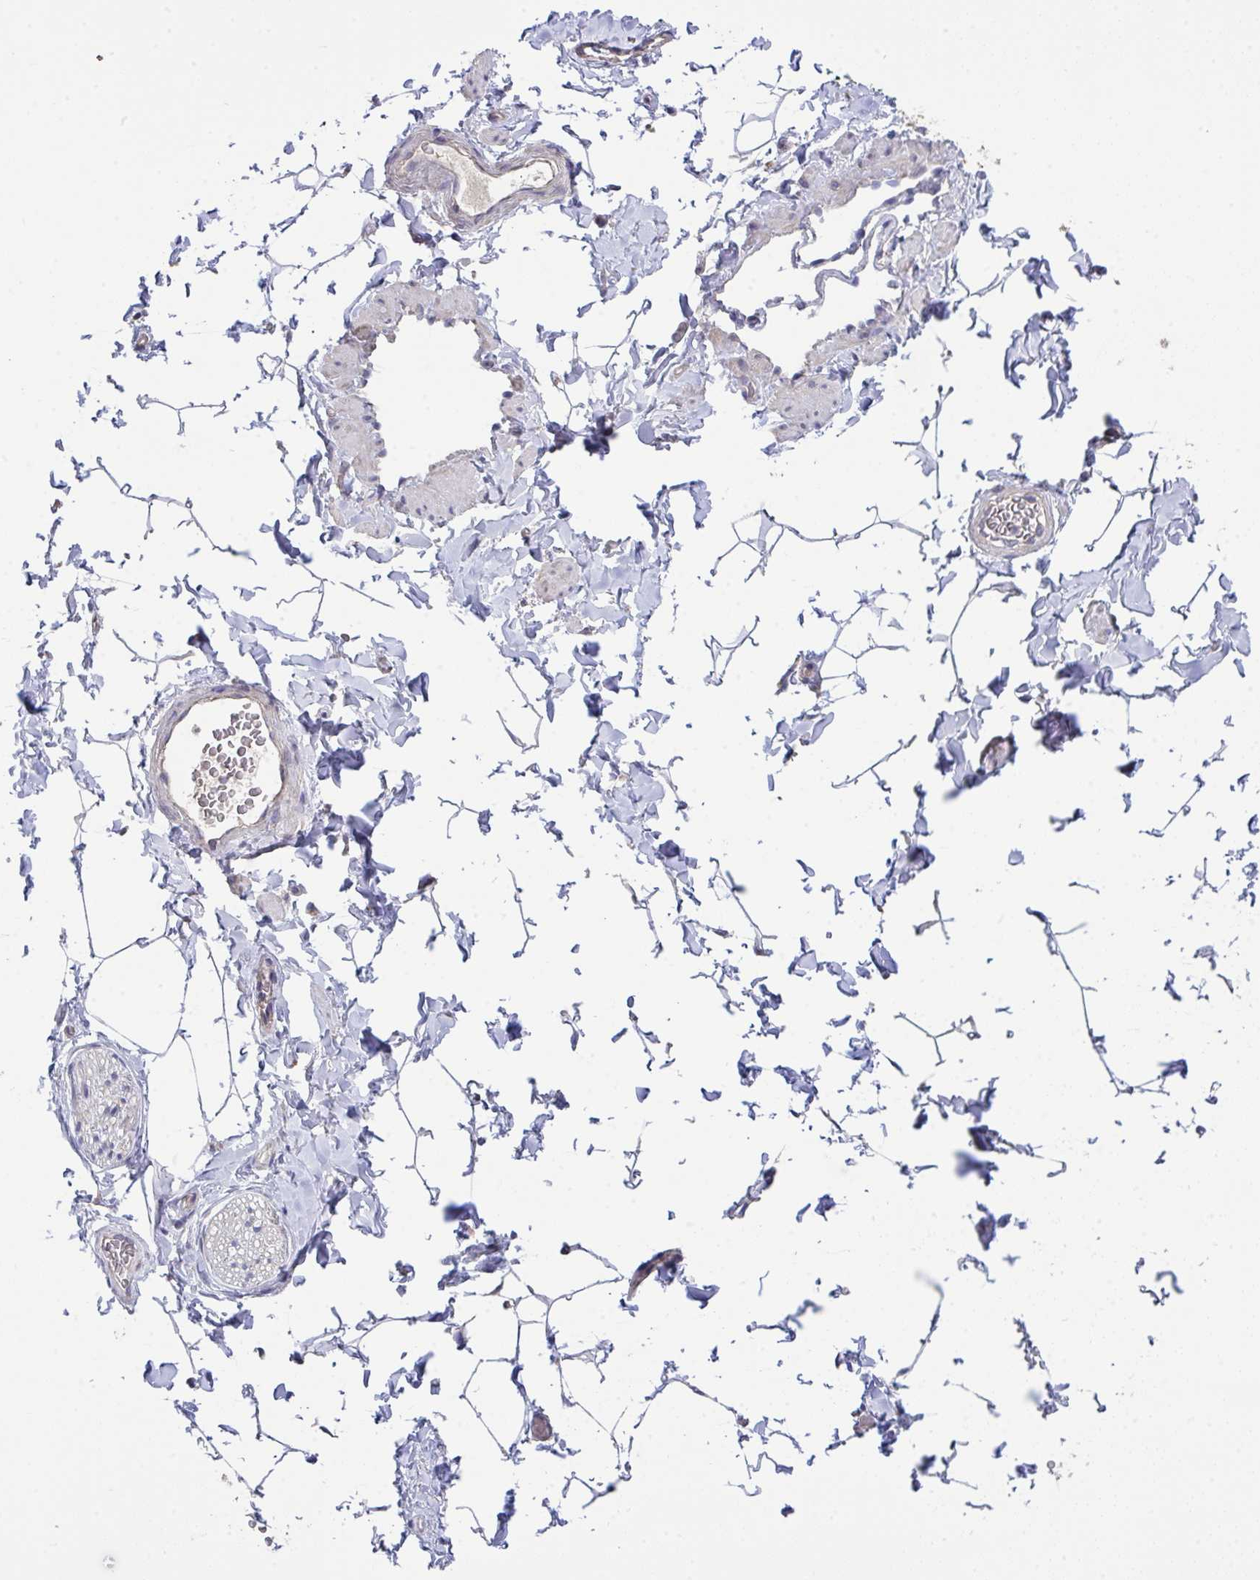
{"staining": {"intensity": "negative", "quantity": "none", "location": "none"}, "tissue": "adipose tissue", "cell_type": "Adipocytes", "image_type": "normal", "snomed": [{"axis": "morphology", "description": "Normal tissue, NOS"}, {"axis": "topography", "description": "Epididymis"}, {"axis": "topography", "description": "Peripheral nerve tissue"}], "caption": "An immunohistochemistry image of normal adipose tissue is shown. There is no staining in adipocytes of adipose tissue. (Immunohistochemistry (ihc), brightfield microscopy, high magnification).", "gene": "PPM1H", "patient": {"sex": "male", "age": 32}}